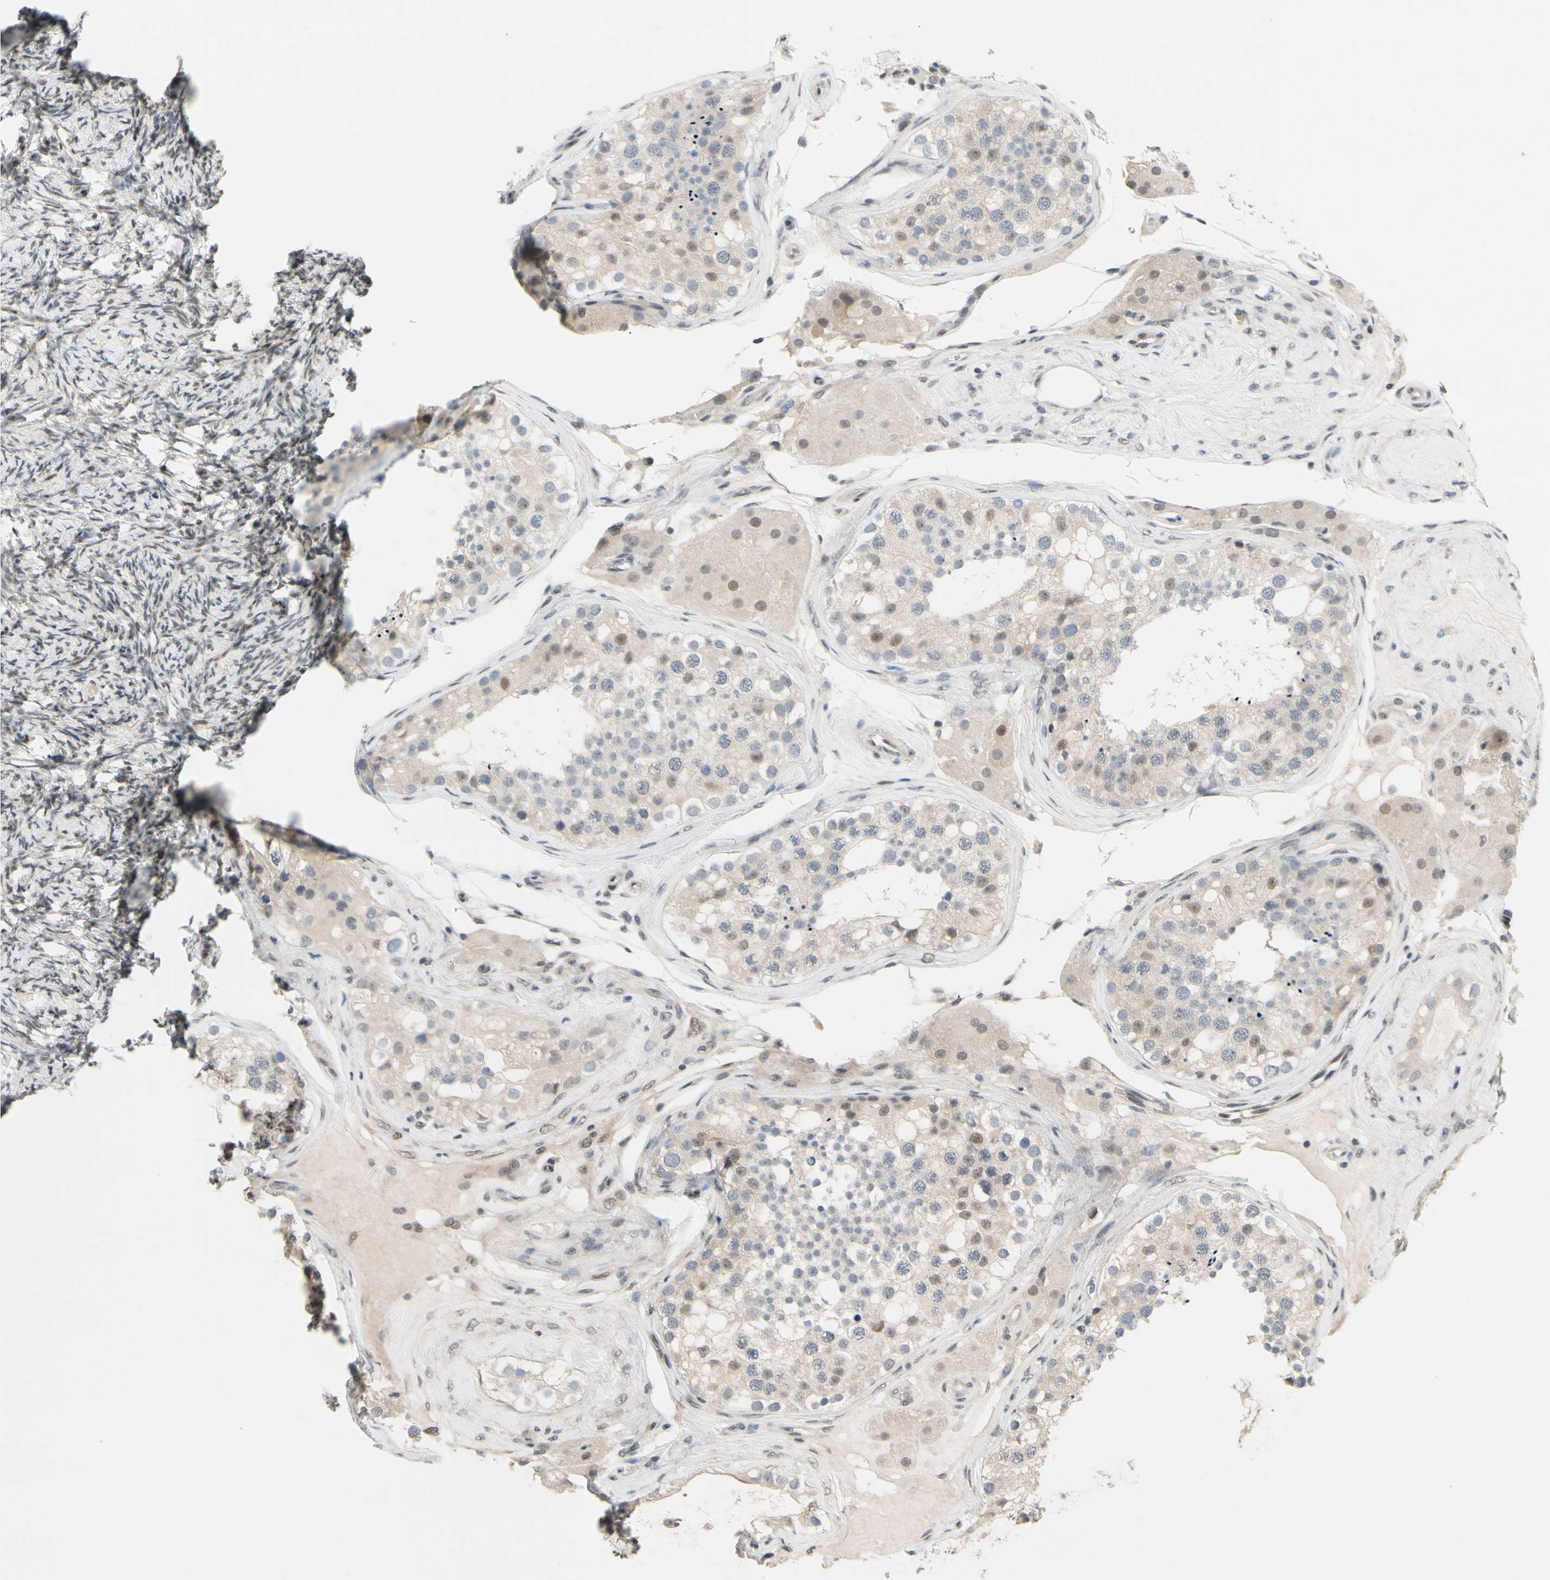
{"staining": {"intensity": "moderate", "quantity": "<25%", "location": "nuclear"}, "tissue": "testis", "cell_type": "Cells in seminiferous ducts", "image_type": "normal", "snomed": [{"axis": "morphology", "description": "Normal tissue, NOS"}, {"axis": "topography", "description": "Testis"}], "caption": "Immunohistochemical staining of normal testis displays <25% levels of moderate nuclear protein expression in approximately <25% of cells in seminiferous ducts.", "gene": "TAF4", "patient": {"sex": "male", "age": 68}}